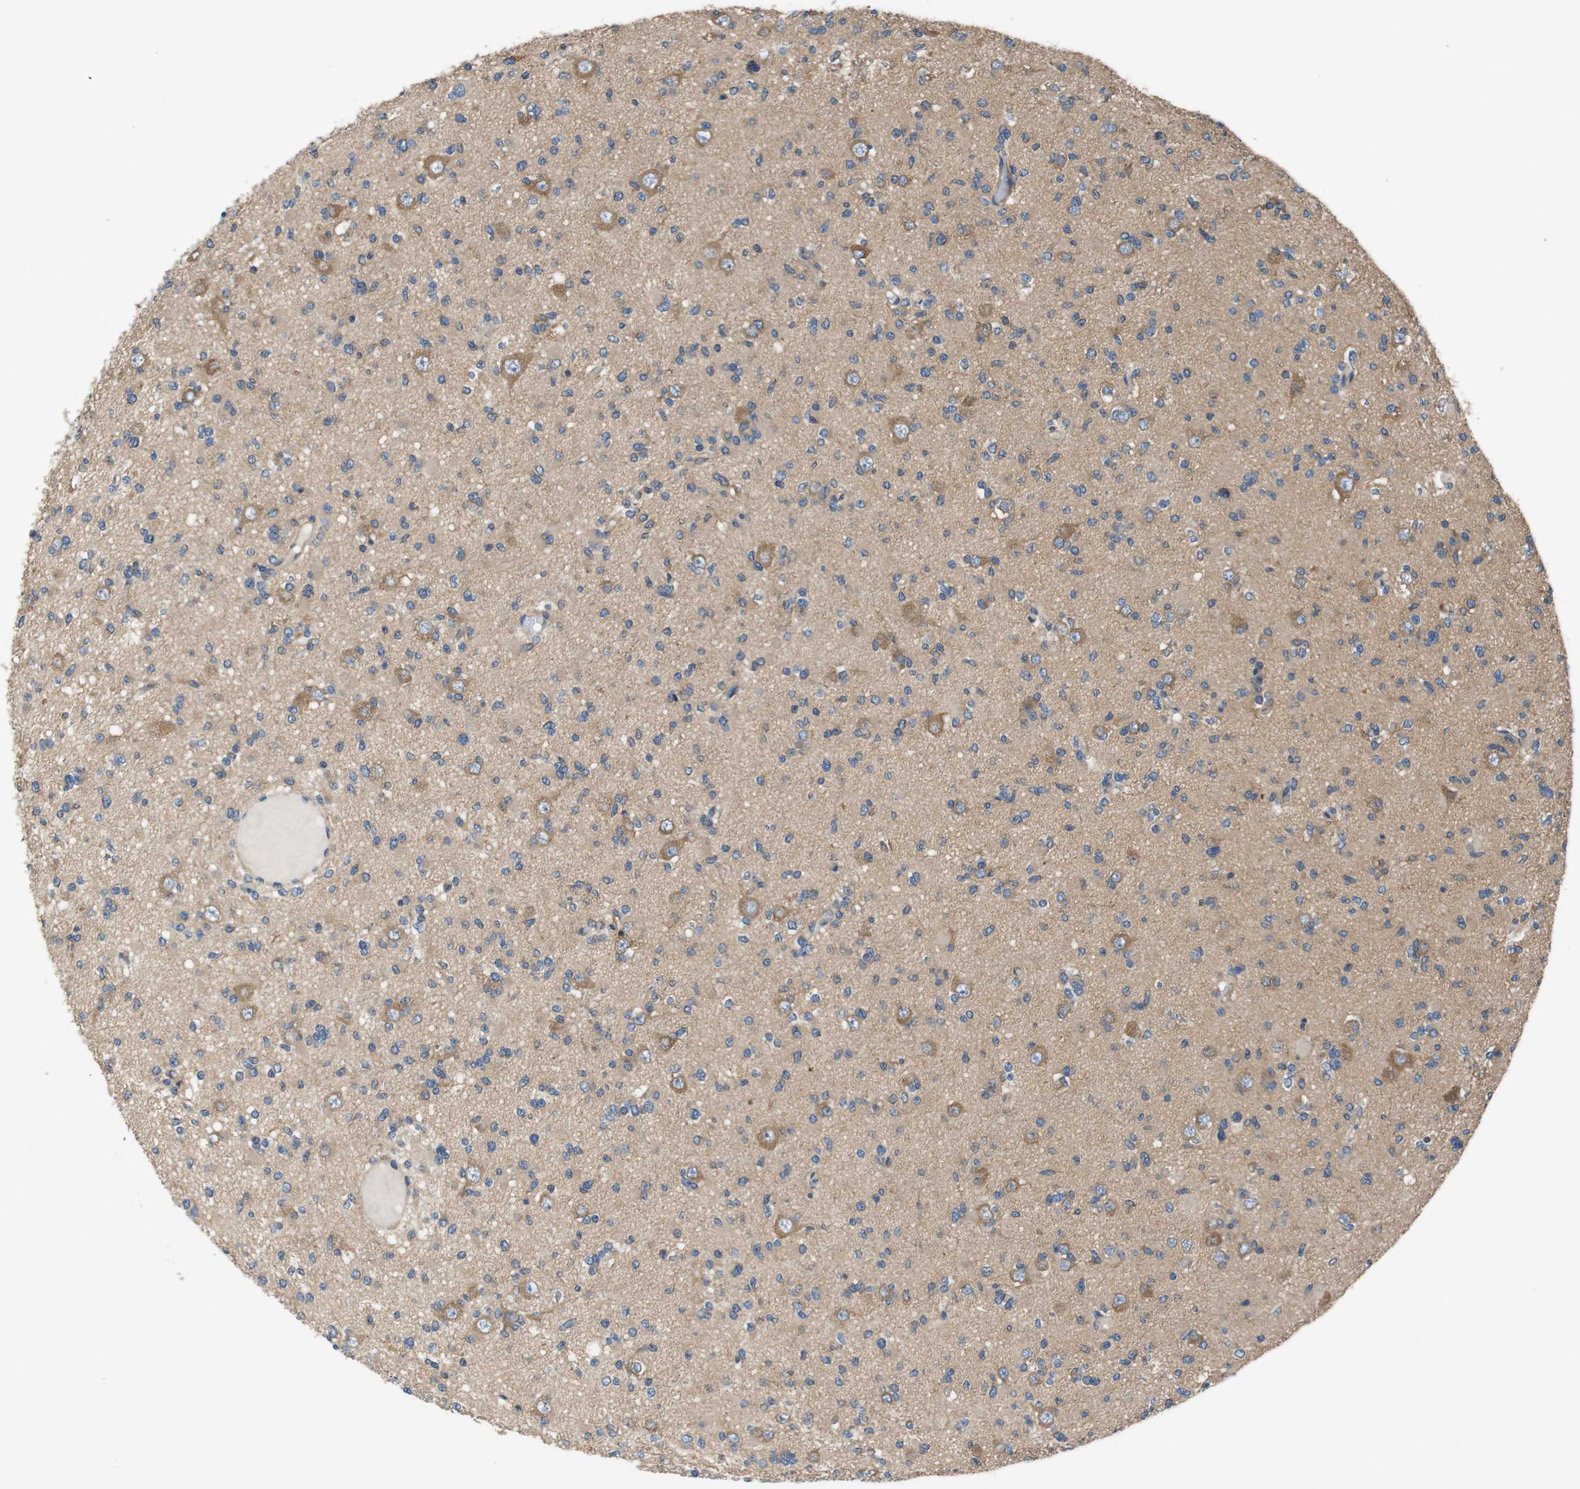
{"staining": {"intensity": "moderate", "quantity": "<25%", "location": "cytoplasmic/membranous"}, "tissue": "glioma", "cell_type": "Tumor cells", "image_type": "cancer", "snomed": [{"axis": "morphology", "description": "Glioma, malignant, Low grade"}, {"axis": "topography", "description": "Brain"}], "caption": "Protein analysis of malignant low-grade glioma tissue displays moderate cytoplasmic/membranous staining in approximately <25% of tumor cells.", "gene": "DCTN1", "patient": {"sex": "female", "age": 22}}